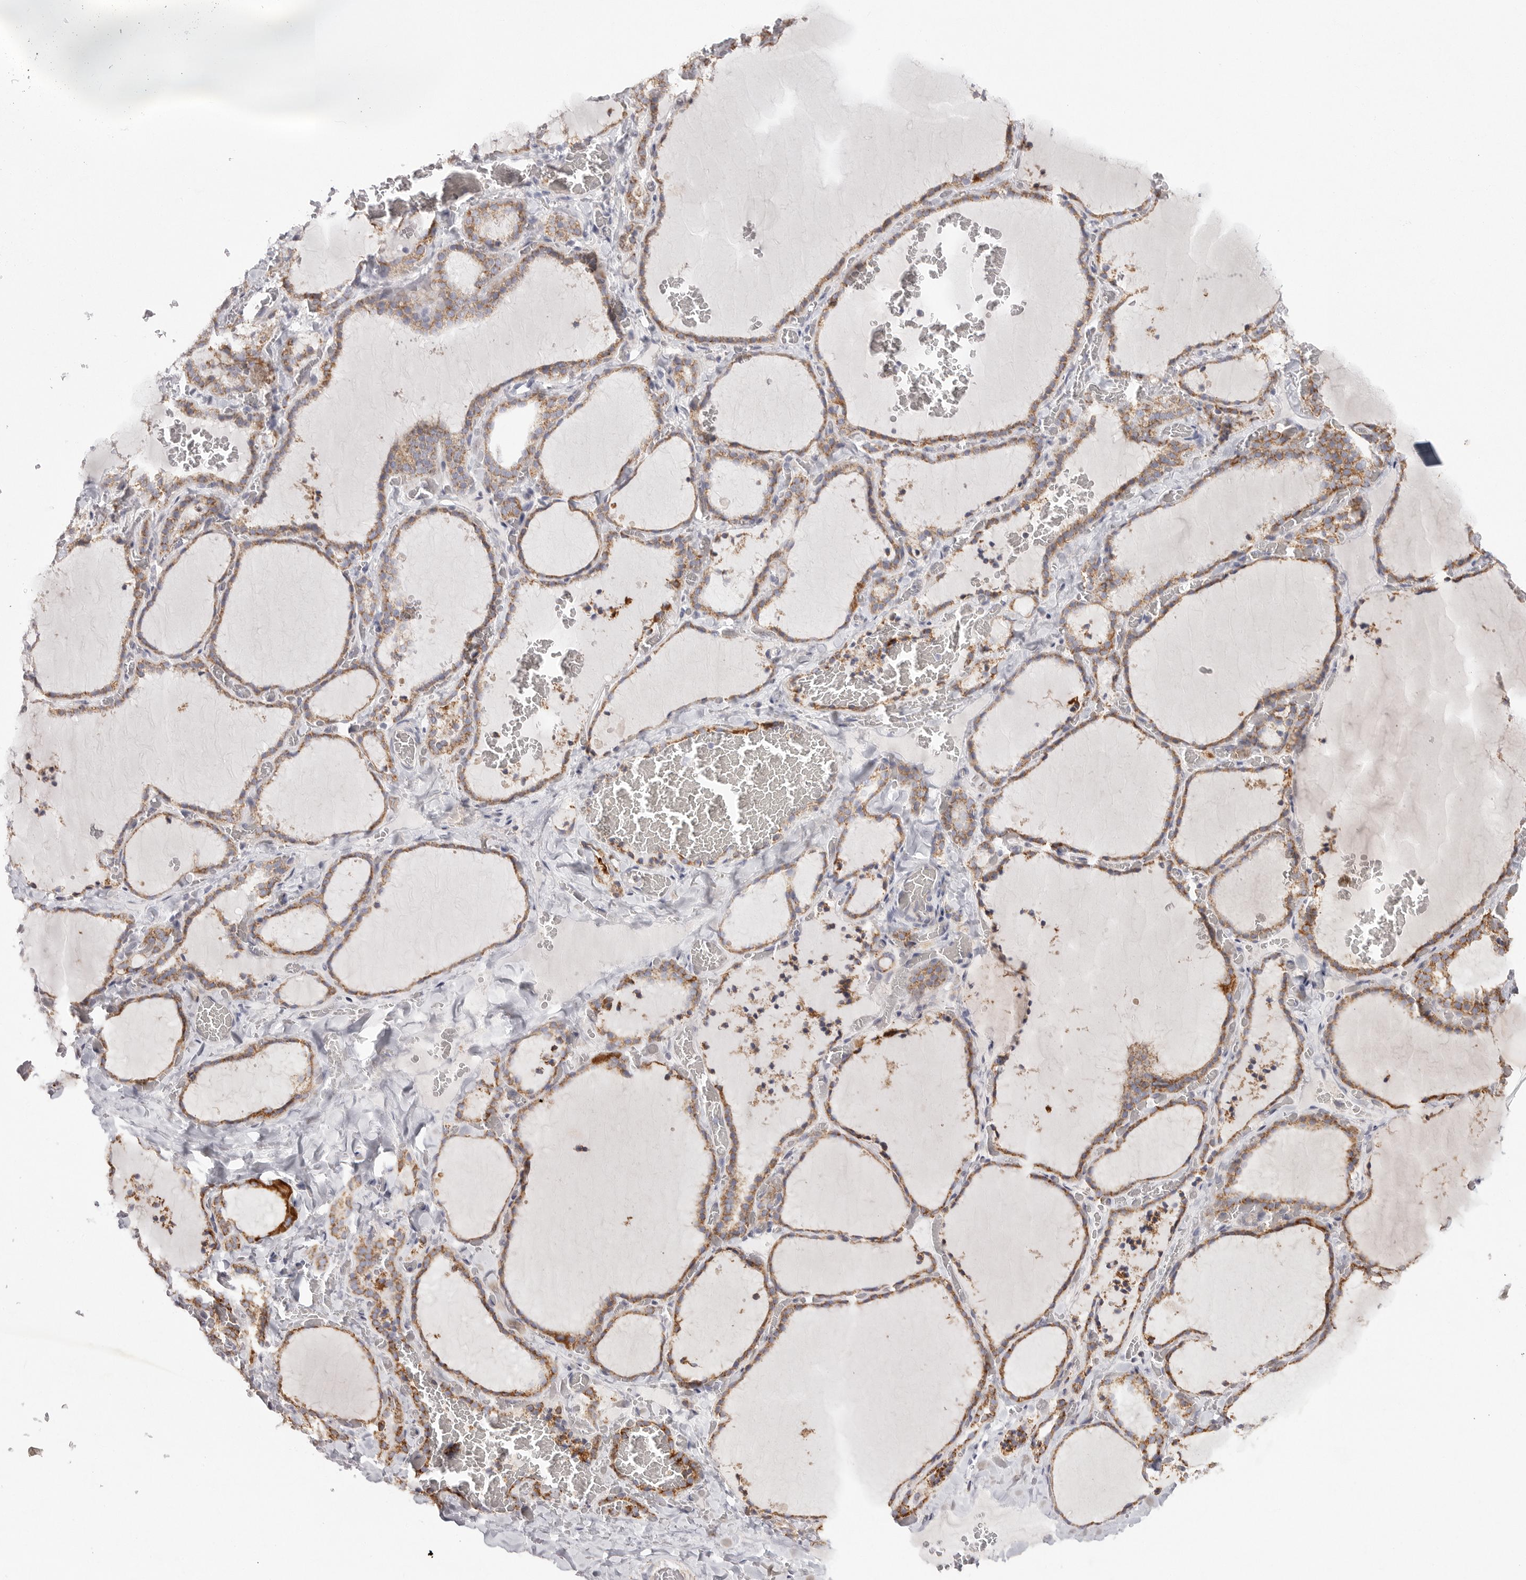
{"staining": {"intensity": "moderate", "quantity": ">75%", "location": "cytoplasmic/membranous"}, "tissue": "thyroid gland", "cell_type": "Glandular cells", "image_type": "normal", "snomed": [{"axis": "morphology", "description": "Normal tissue, NOS"}, {"axis": "topography", "description": "Thyroid gland"}], "caption": "The photomicrograph displays a brown stain indicating the presence of a protein in the cytoplasmic/membranous of glandular cells in thyroid gland.", "gene": "ELP3", "patient": {"sex": "female", "age": 22}}